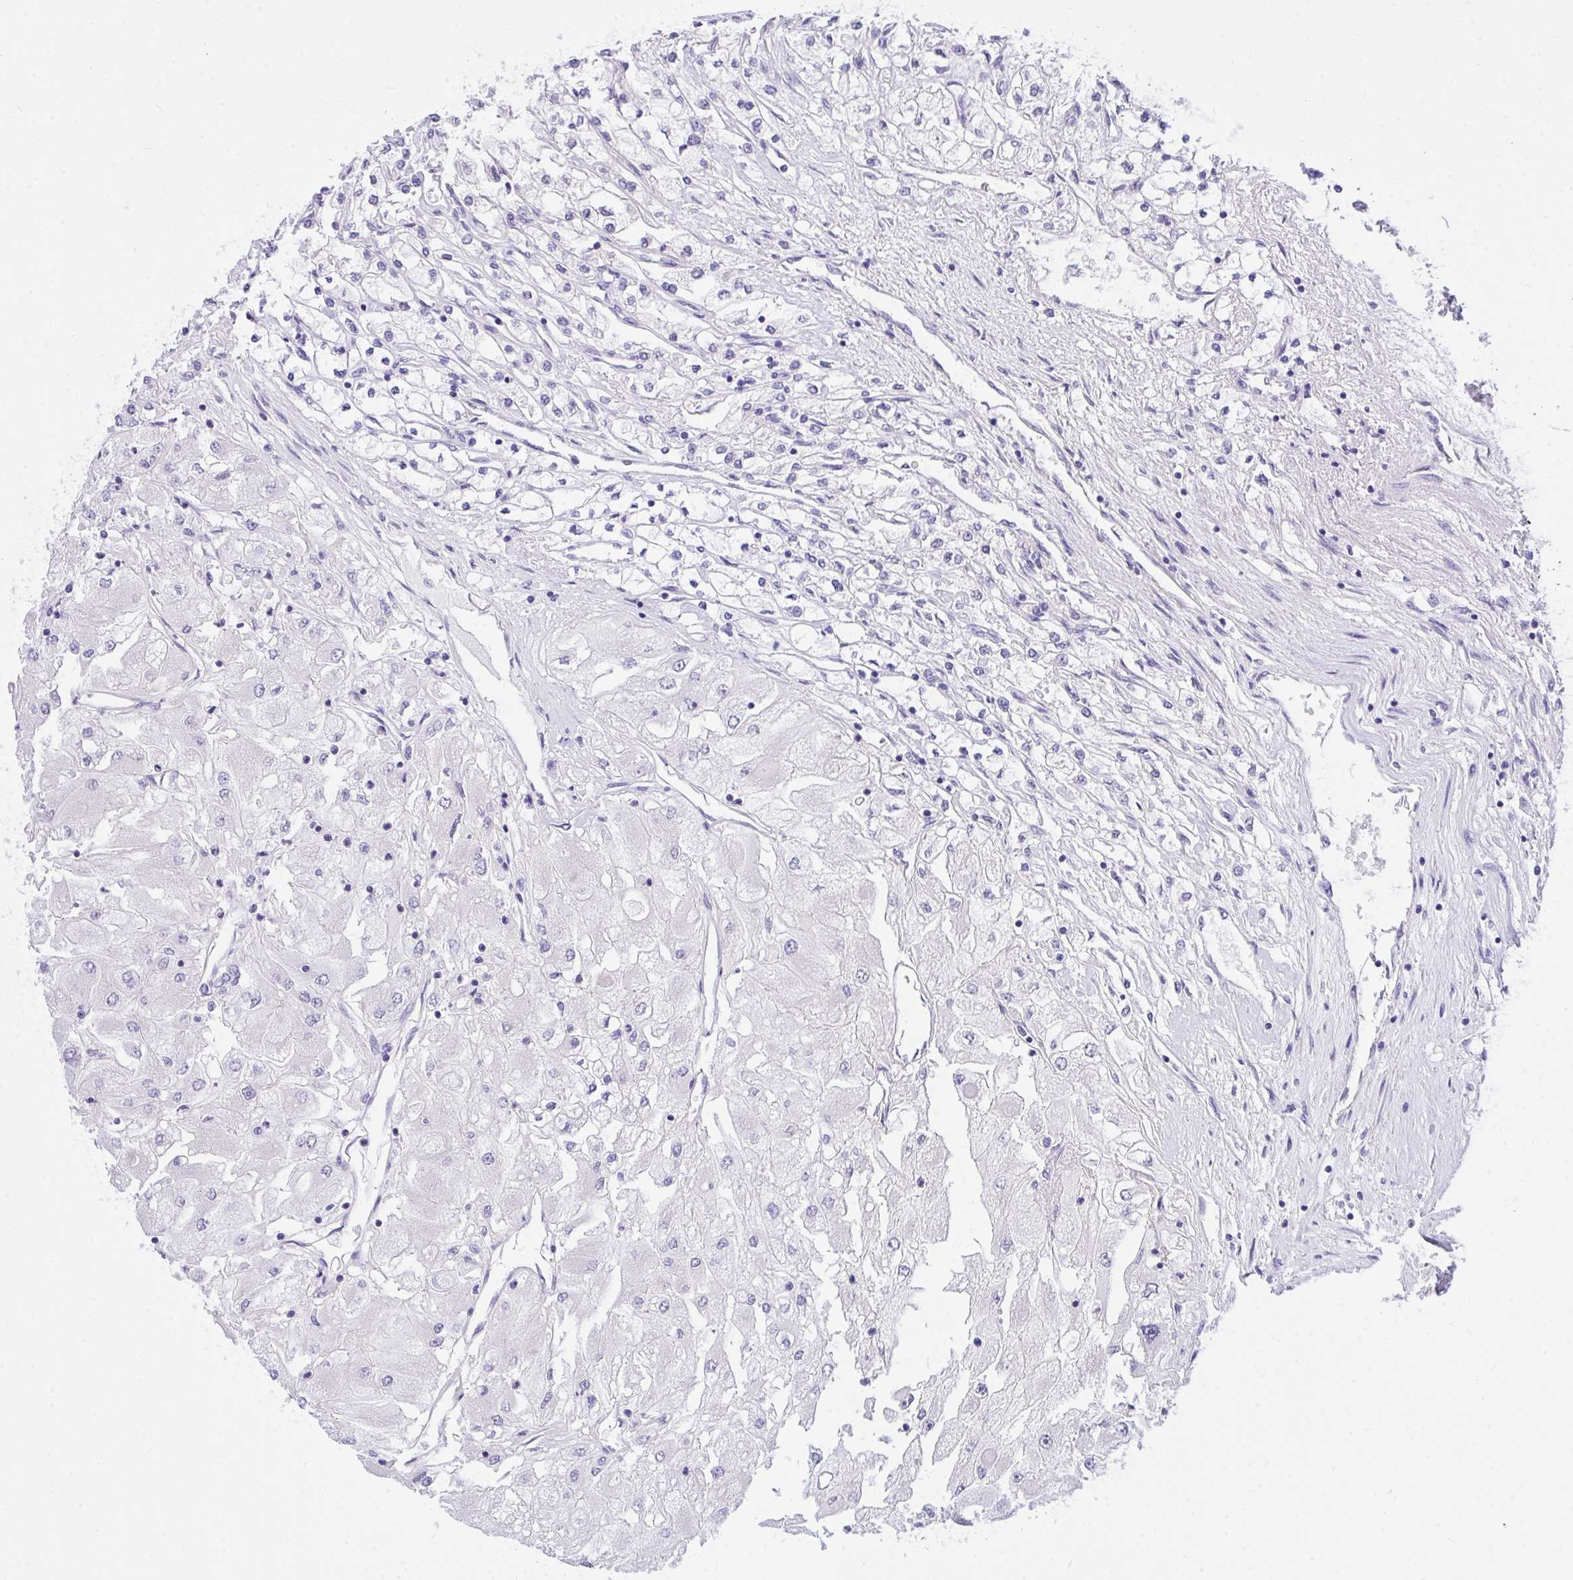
{"staining": {"intensity": "negative", "quantity": "none", "location": "none"}, "tissue": "renal cancer", "cell_type": "Tumor cells", "image_type": "cancer", "snomed": [{"axis": "morphology", "description": "Adenocarcinoma, NOS"}, {"axis": "topography", "description": "Kidney"}], "caption": "A high-resolution photomicrograph shows immunohistochemistry staining of renal cancer (adenocarcinoma), which exhibits no significant staining in tumor cells.", "gene": "TLN2", "patient": {"sex": "male", "age": 80}}